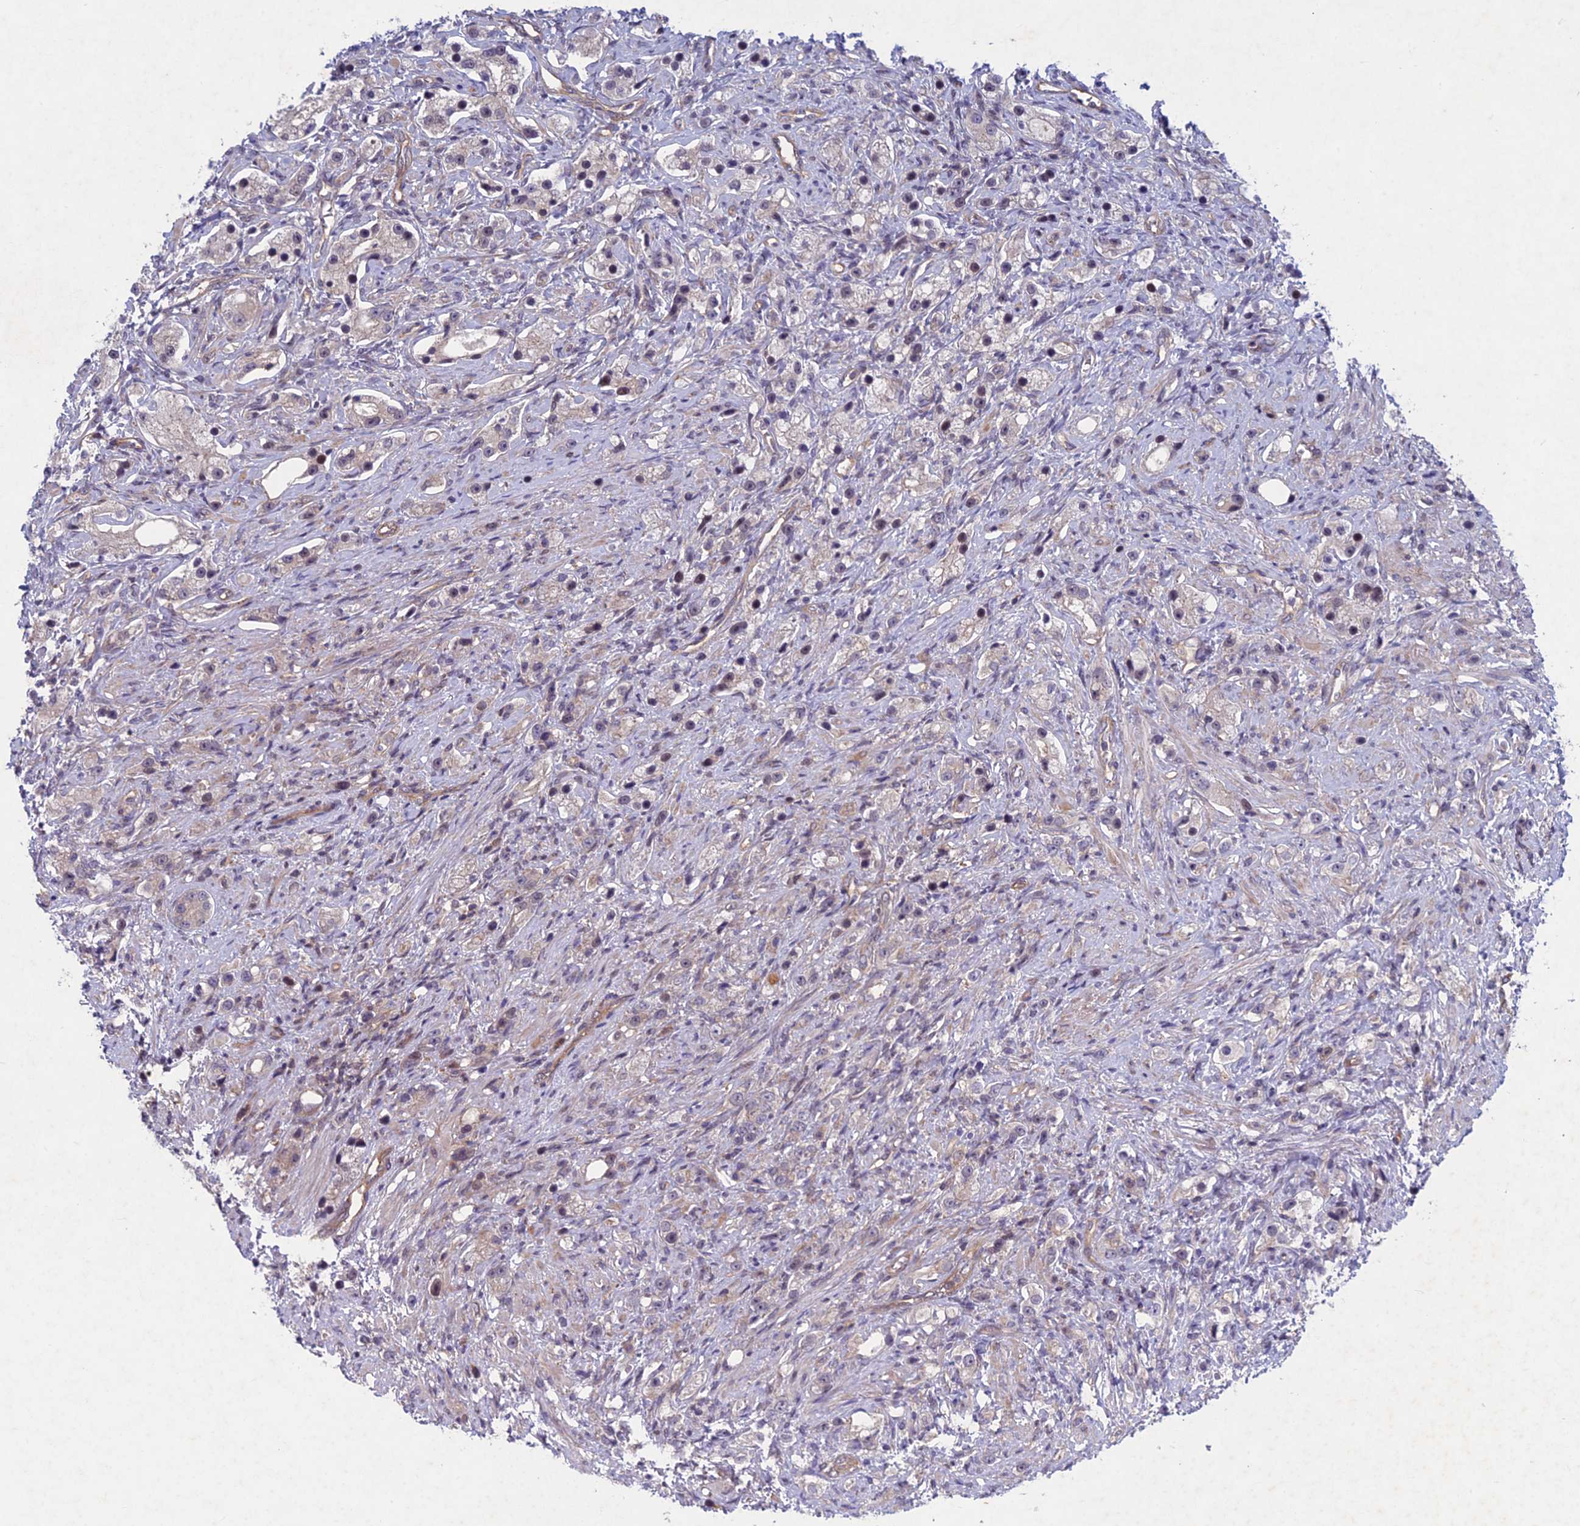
{"staining": {"intensity": "negative", "quantity": "none", "location": "none"}, "tissue": "prostate cancer", "cell_type": "Tumor cells", "image_type": "cancer", "snomed": [{"axis": "morphology", "description": "Adenocarcinoma, High grade"}, {"axis": "topography", "description": "Prostate"}], "caption": "This is an IHC micrograph of prostate high-grade adenocarcinoma. There is no staining in tumor cells.", "gene": "PTHLH", "patient": {"sex": "male", "age": 63}}